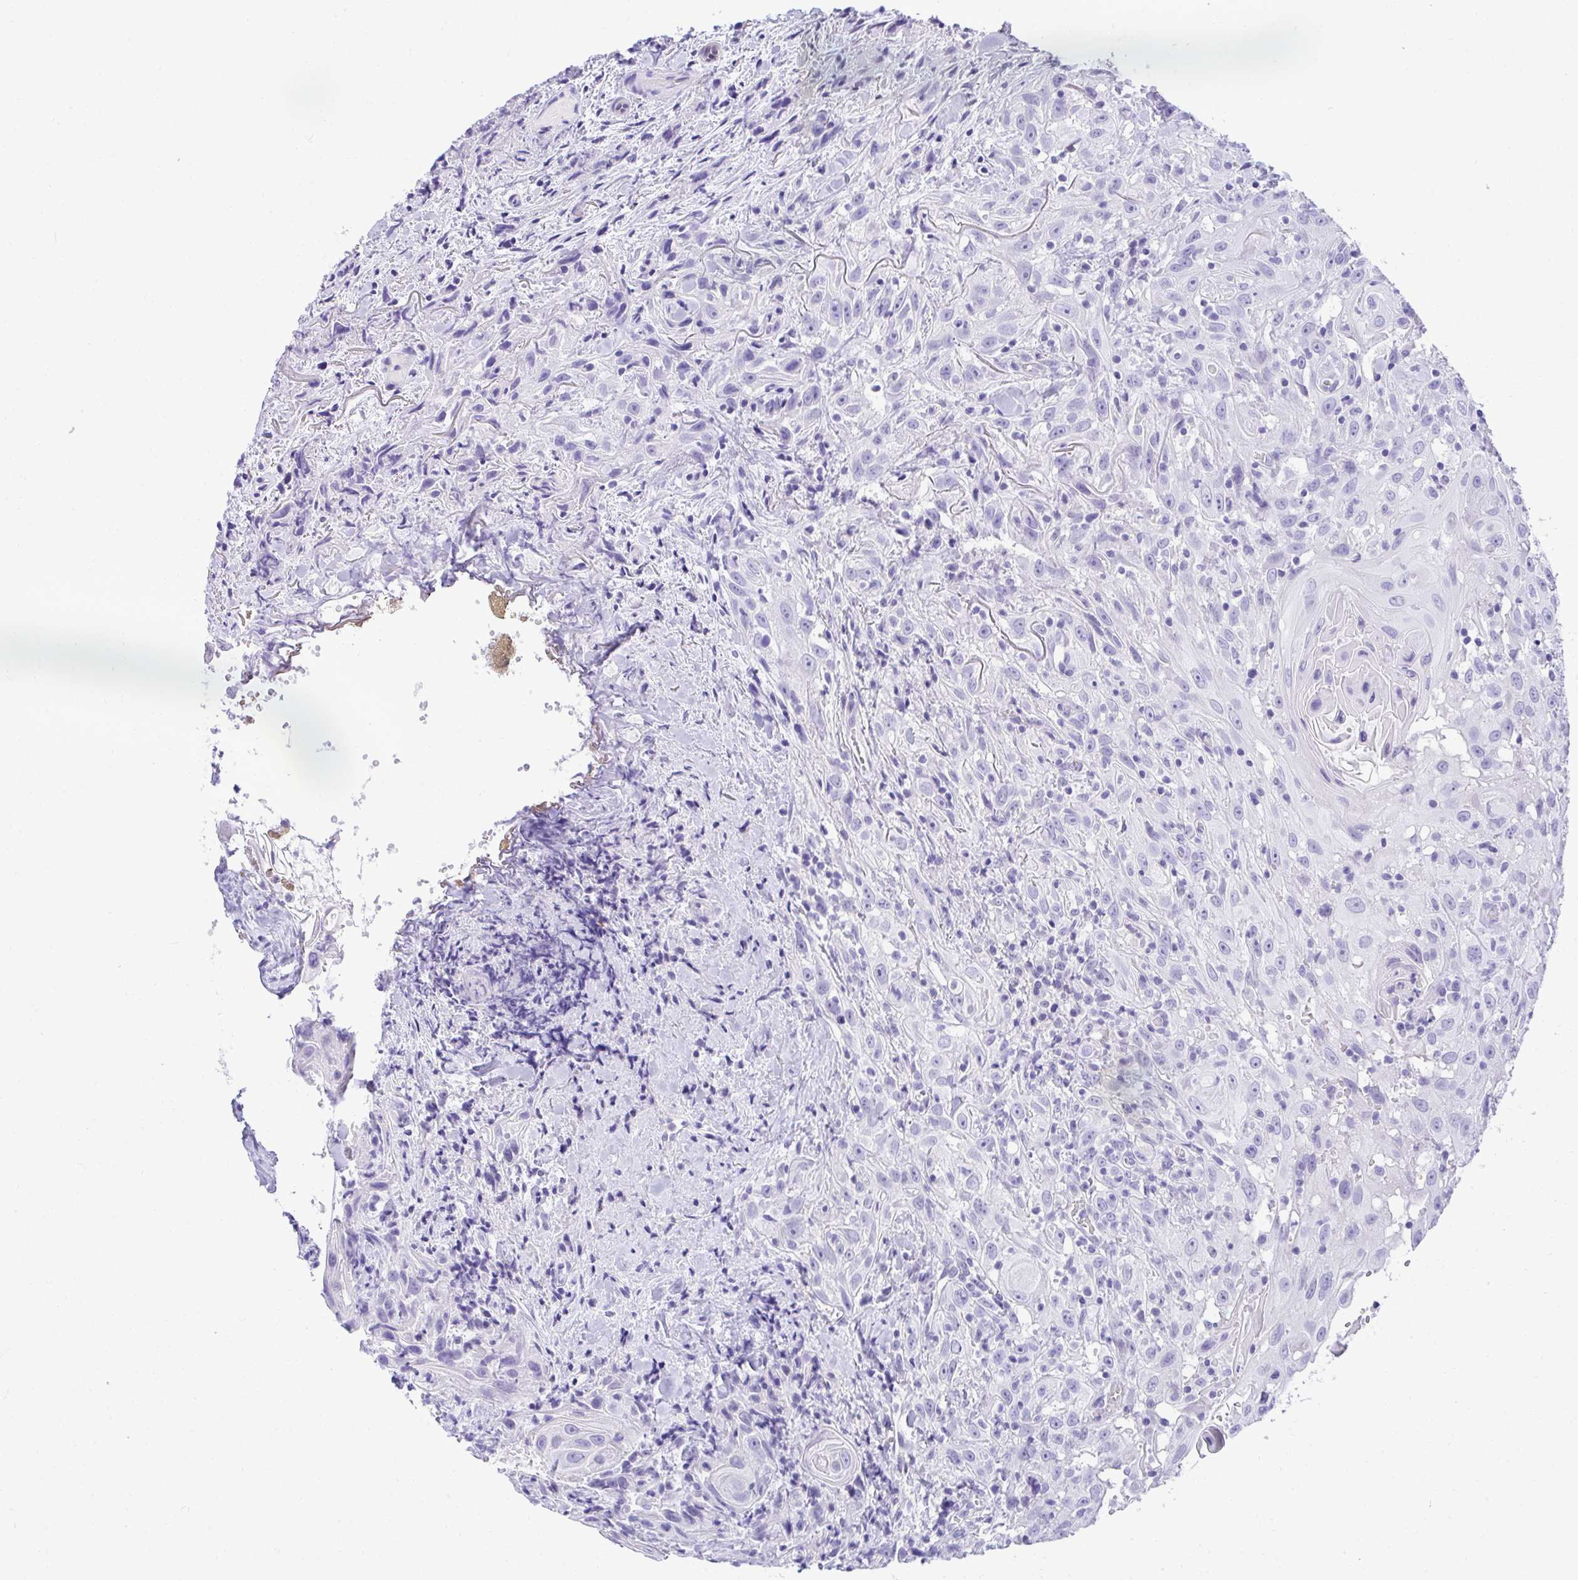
{"staining": {"intensity": "negative", "quantity": "none", "location": "none"}, "tissue": "head and neck cancer", "cell_type": "Tumor cells", "image_type": "cancer", "snomed": [{"axis": "morphology", "description": "Squamous cell carcinoma, NOS"}, {"axis": "topography", "description": "Head-Neck"}], "caption": "Head and neck squamous cell carcinoma was stained to show a protein in brown. There is no significant expression in tumor cells. The staining is performed using DAB (3,3'-diaminobenzidine) brown chromogen with nuclei counter-stained in using hematoxylin.", "gene": "PGM2L1", "patient": {"sex": "female", "age": 95}}